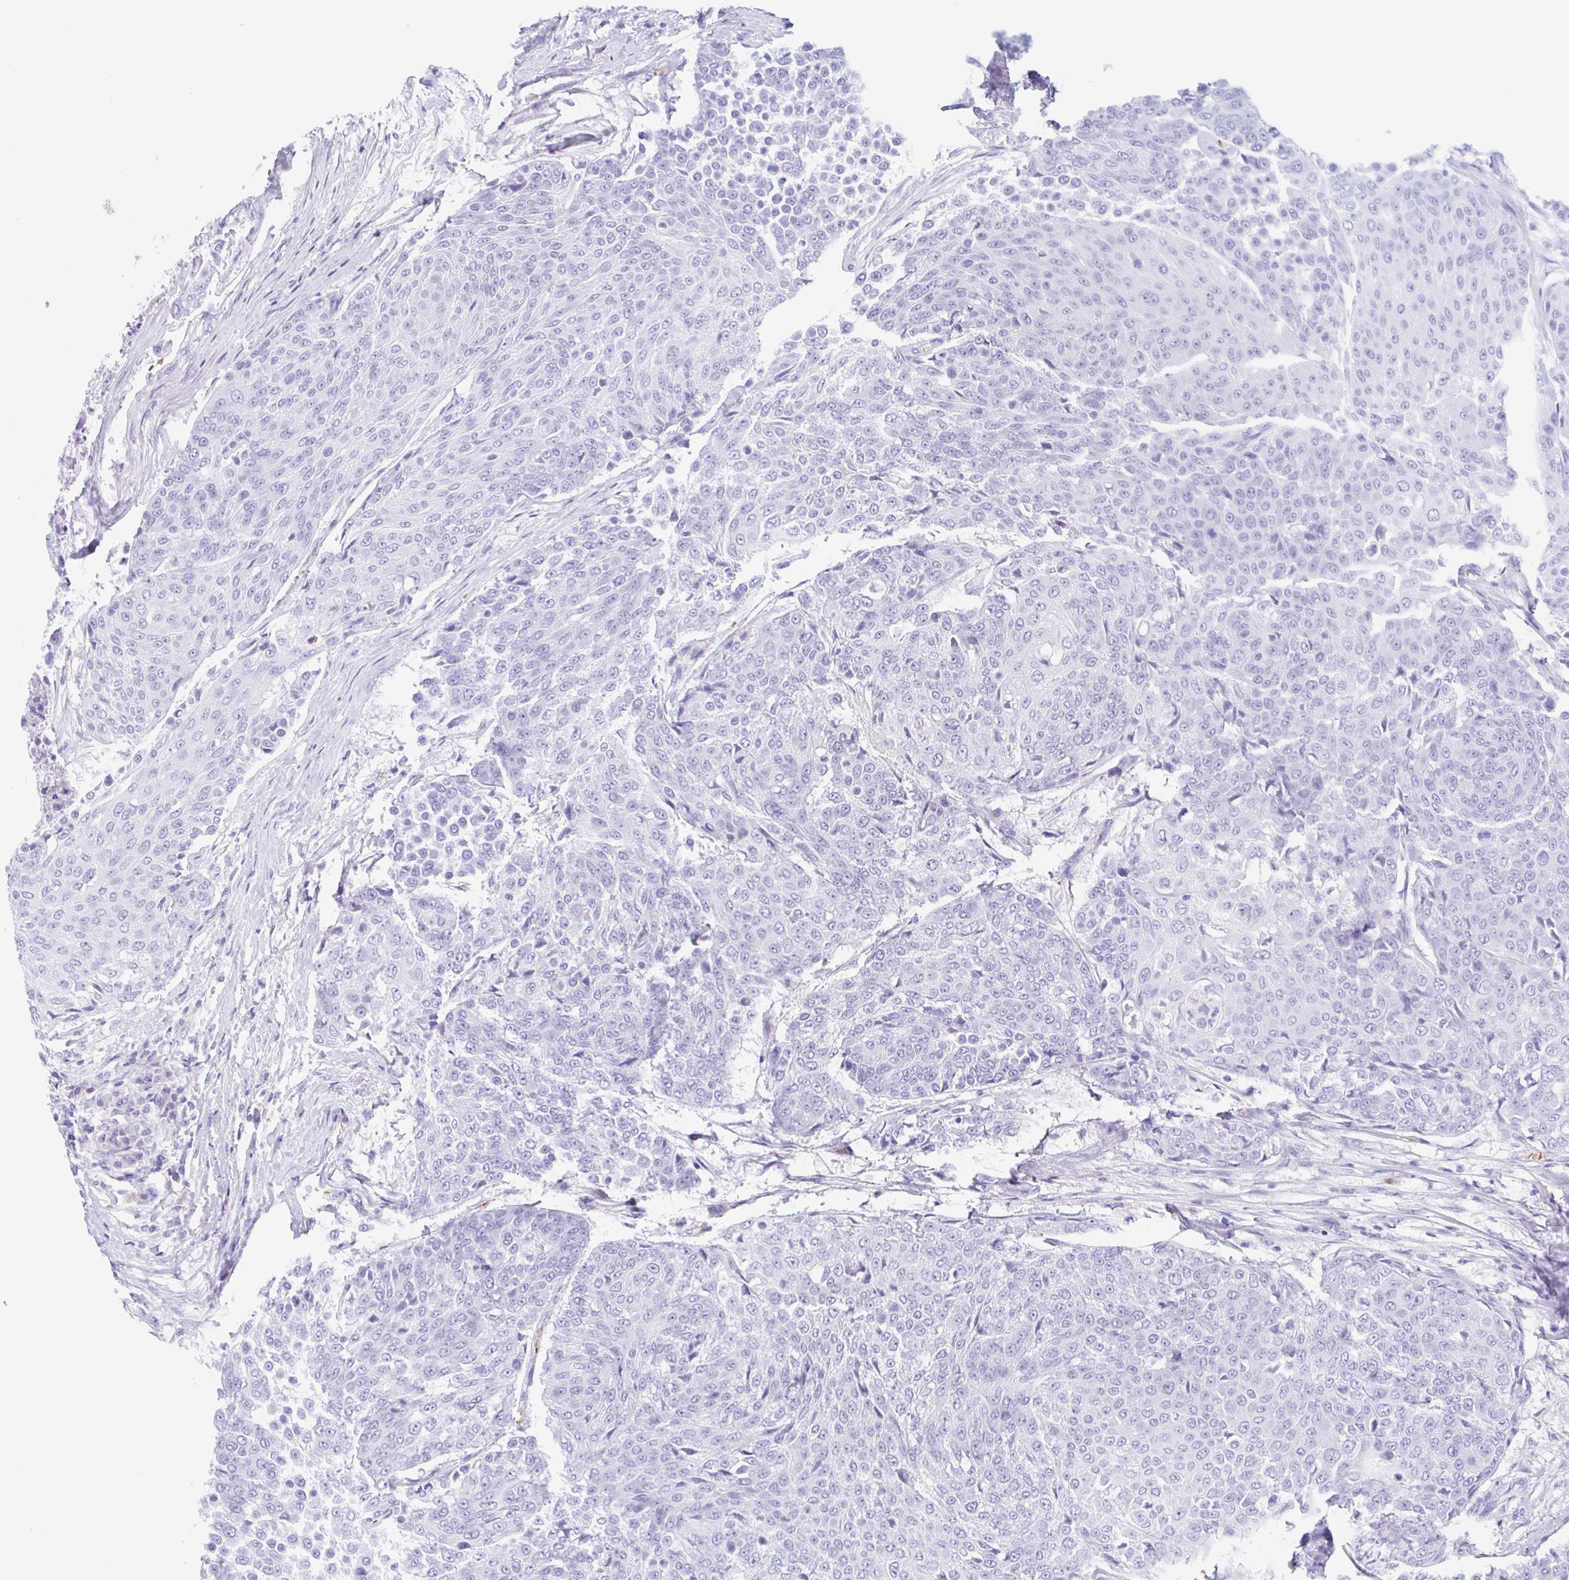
{"staining": {"intensity": "negative", "quantity": "none", "location": "none"}, "tissue": "urothelial cancer", "cell_type": "Tumor cells", "image_type": "cancer", "snomed": [{"axis": "morphology", "description": "Urothelial carcinoma, High grade"}, {"axis": "topography", "description": "Urinary bladder"}], "caption": "A micrograph of urothelial carcinoma (high-grade) stained for a protein reveals no brown staining in tumor cells.", "gene": "ANKRD9", "patient": {"sex": "female", "age": 63}}